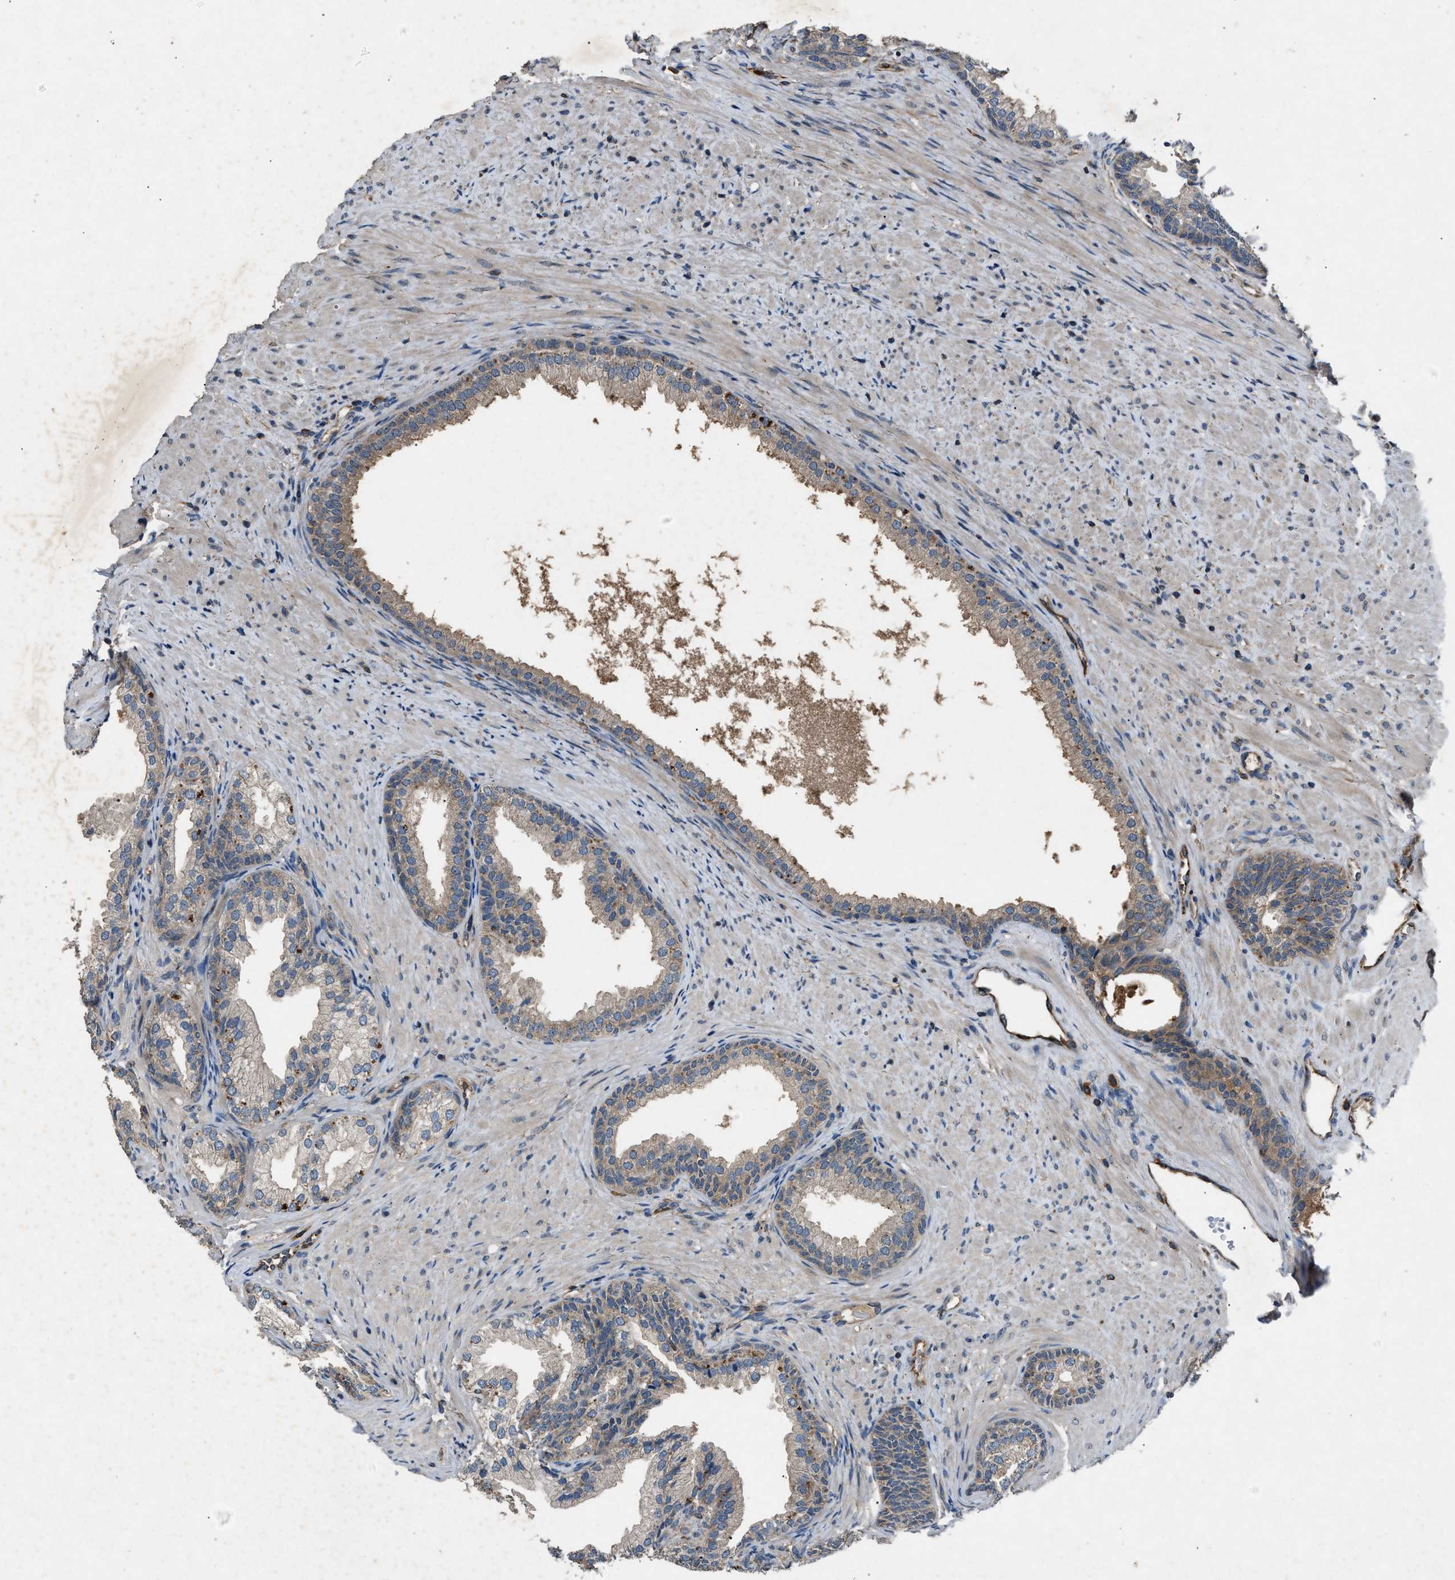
{"staining": {"intensity": "weak", "quantity": "<25%", "location": "cytoplasmic/membranous"}, "tissue": "prostate", "cell_type": "Glandular cells", "image_type": "normal", "snomed": [{"axis": "morphology", "description": "Normal tissue, NOS"}, {"axis": "topography", "description": "Prostate"}], "caption": "Histopathology image shows no significant protein expression in glandular cells of unremarkable prostate.", "gene": "PPID", "patient": {"sex": "male", "age": 76}}